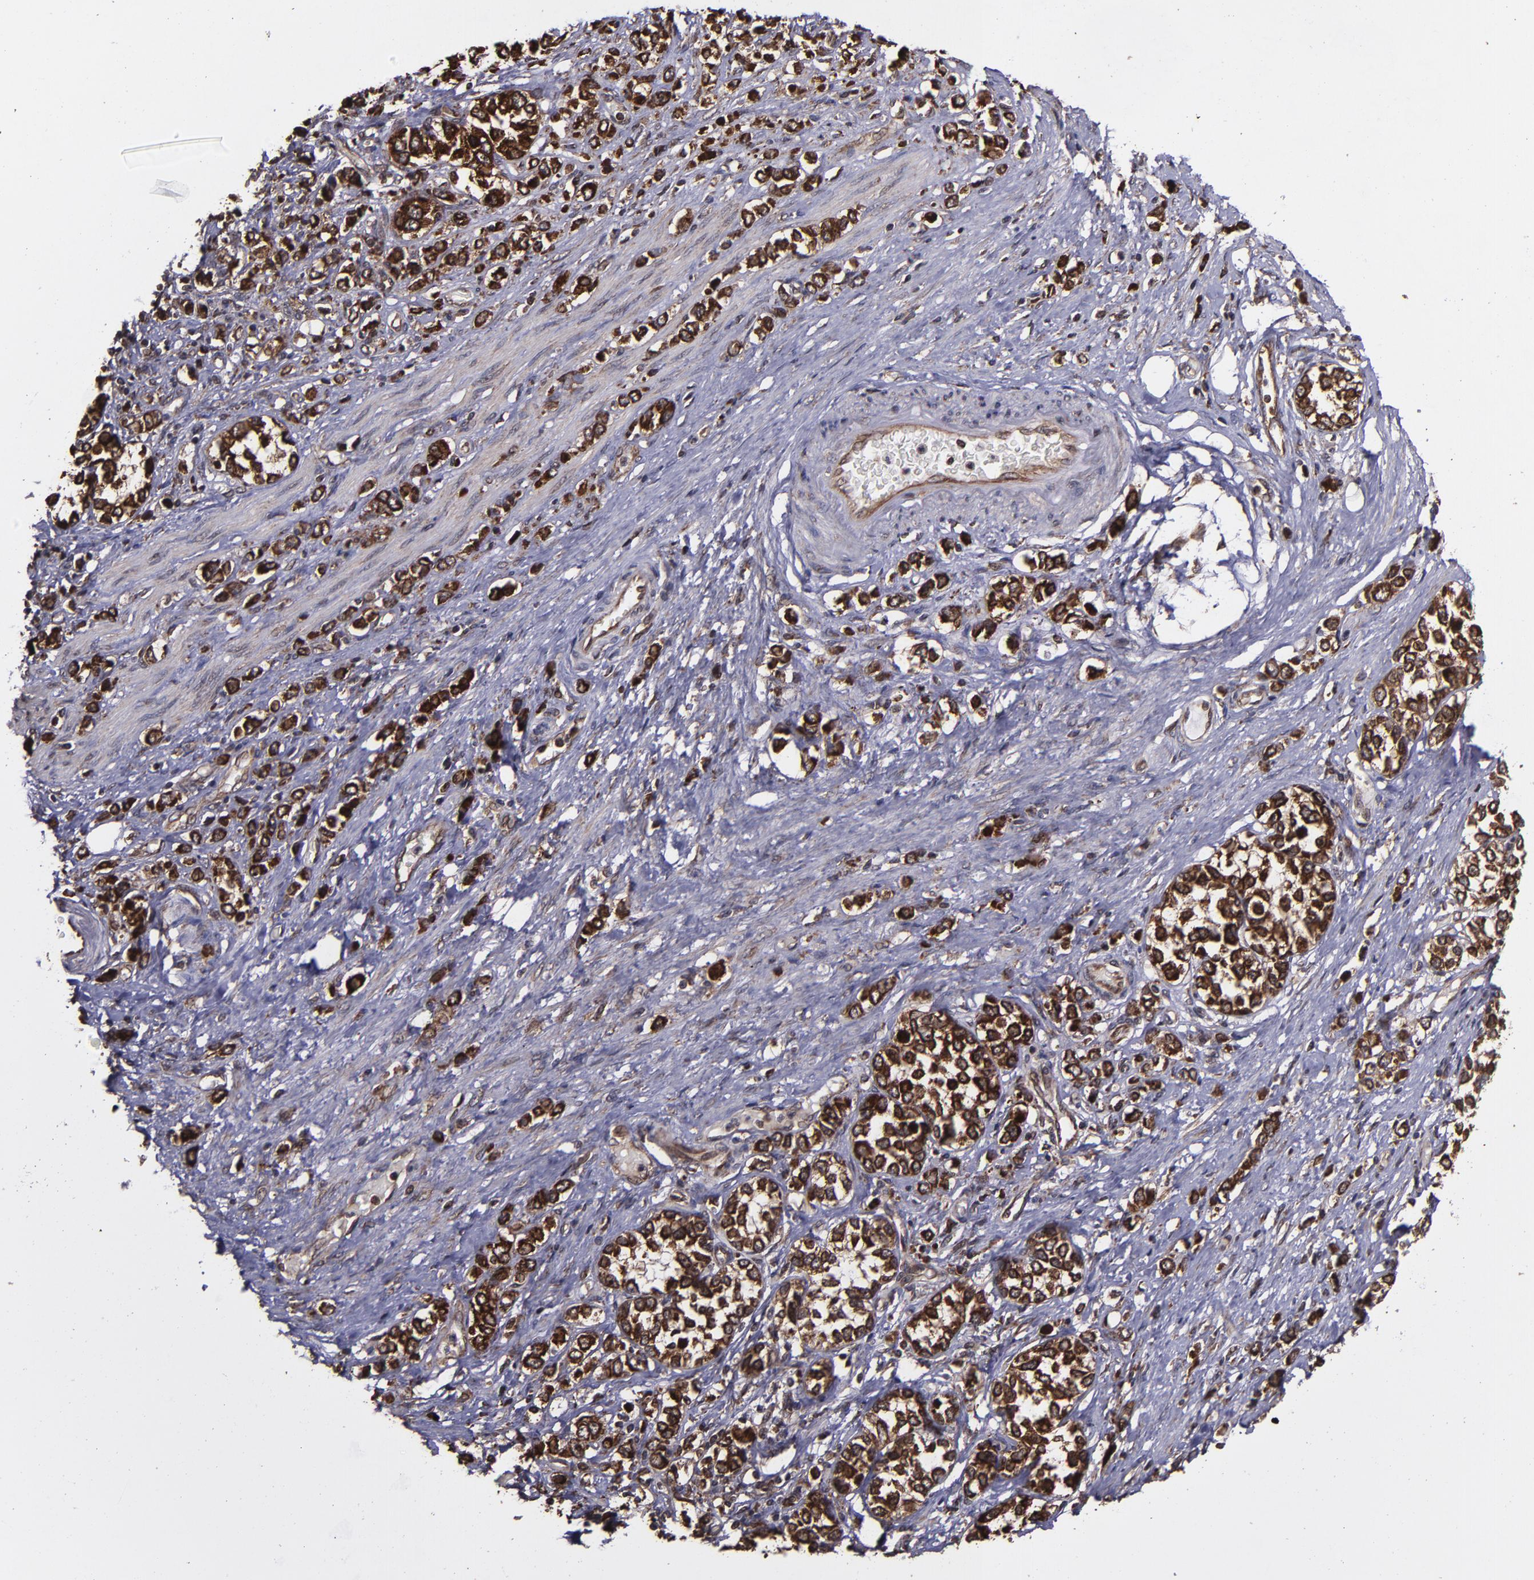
{"staining": {"intensity": "strong", "quantity": ">75%", "location": "cytoplasmic/membranous,nuclear"}, "tissue": "stomach cancer", "cell_type": "Tumor cells", "image_type": "cancer", "snomed": [{"axis": "morphology", "description": "Adenocarcinoma, NOS"}, {"axis": "topography", "description": "Stomach, upper"}], "caption": "High-power microscopy captured an immunohistochemistry (IHC) photomicrograph of stomach cancer, revealing strong cytoplasmic/membranous and nuclear expression in approximately >75% of tumor cells.", "gene": "EIF4ENIF1", "patient": {"sex": "male", "age": 76}}